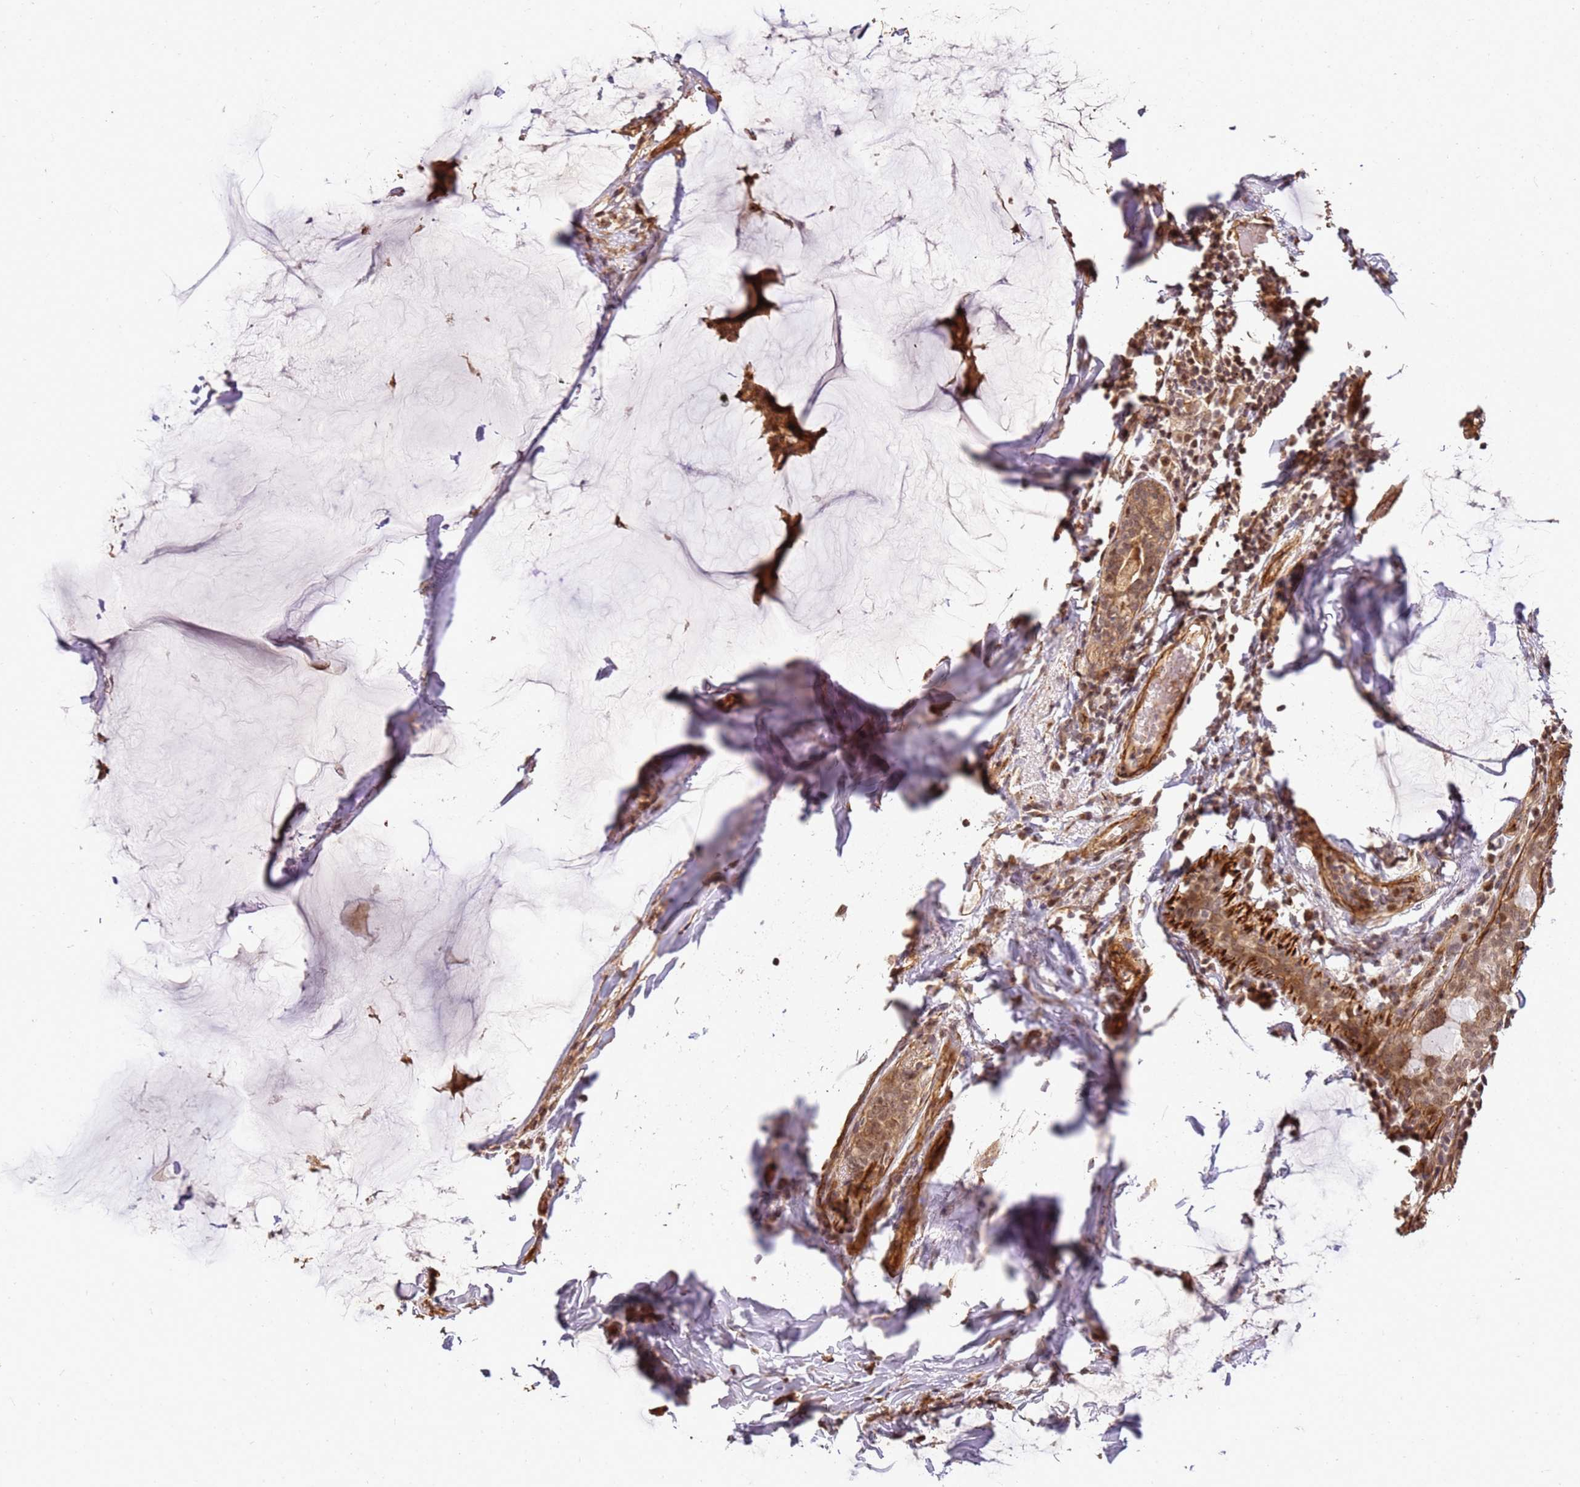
{"staining": {"intensity": "moderate", "quantity": ">75%", "location": "cytoplasmic/membranous,nuclear"}, "tissue": "breast cancer", "cell_type": "Tumor cells", "image_type": "cancer", "snomed": [{"axis": "morphology", "description": "Duct carcinoma"}, {"axis": "topography", "description": "Breast"}], "caption": "Protein expression analysis of breast cancer (invasive ductal carcinoma) reveals moderate cytoplasmic/membranous and nuclear staining in approximately >75% of tumor cells.", "gene": "ST18", "patient": {"sex": "female", "age": 93}}